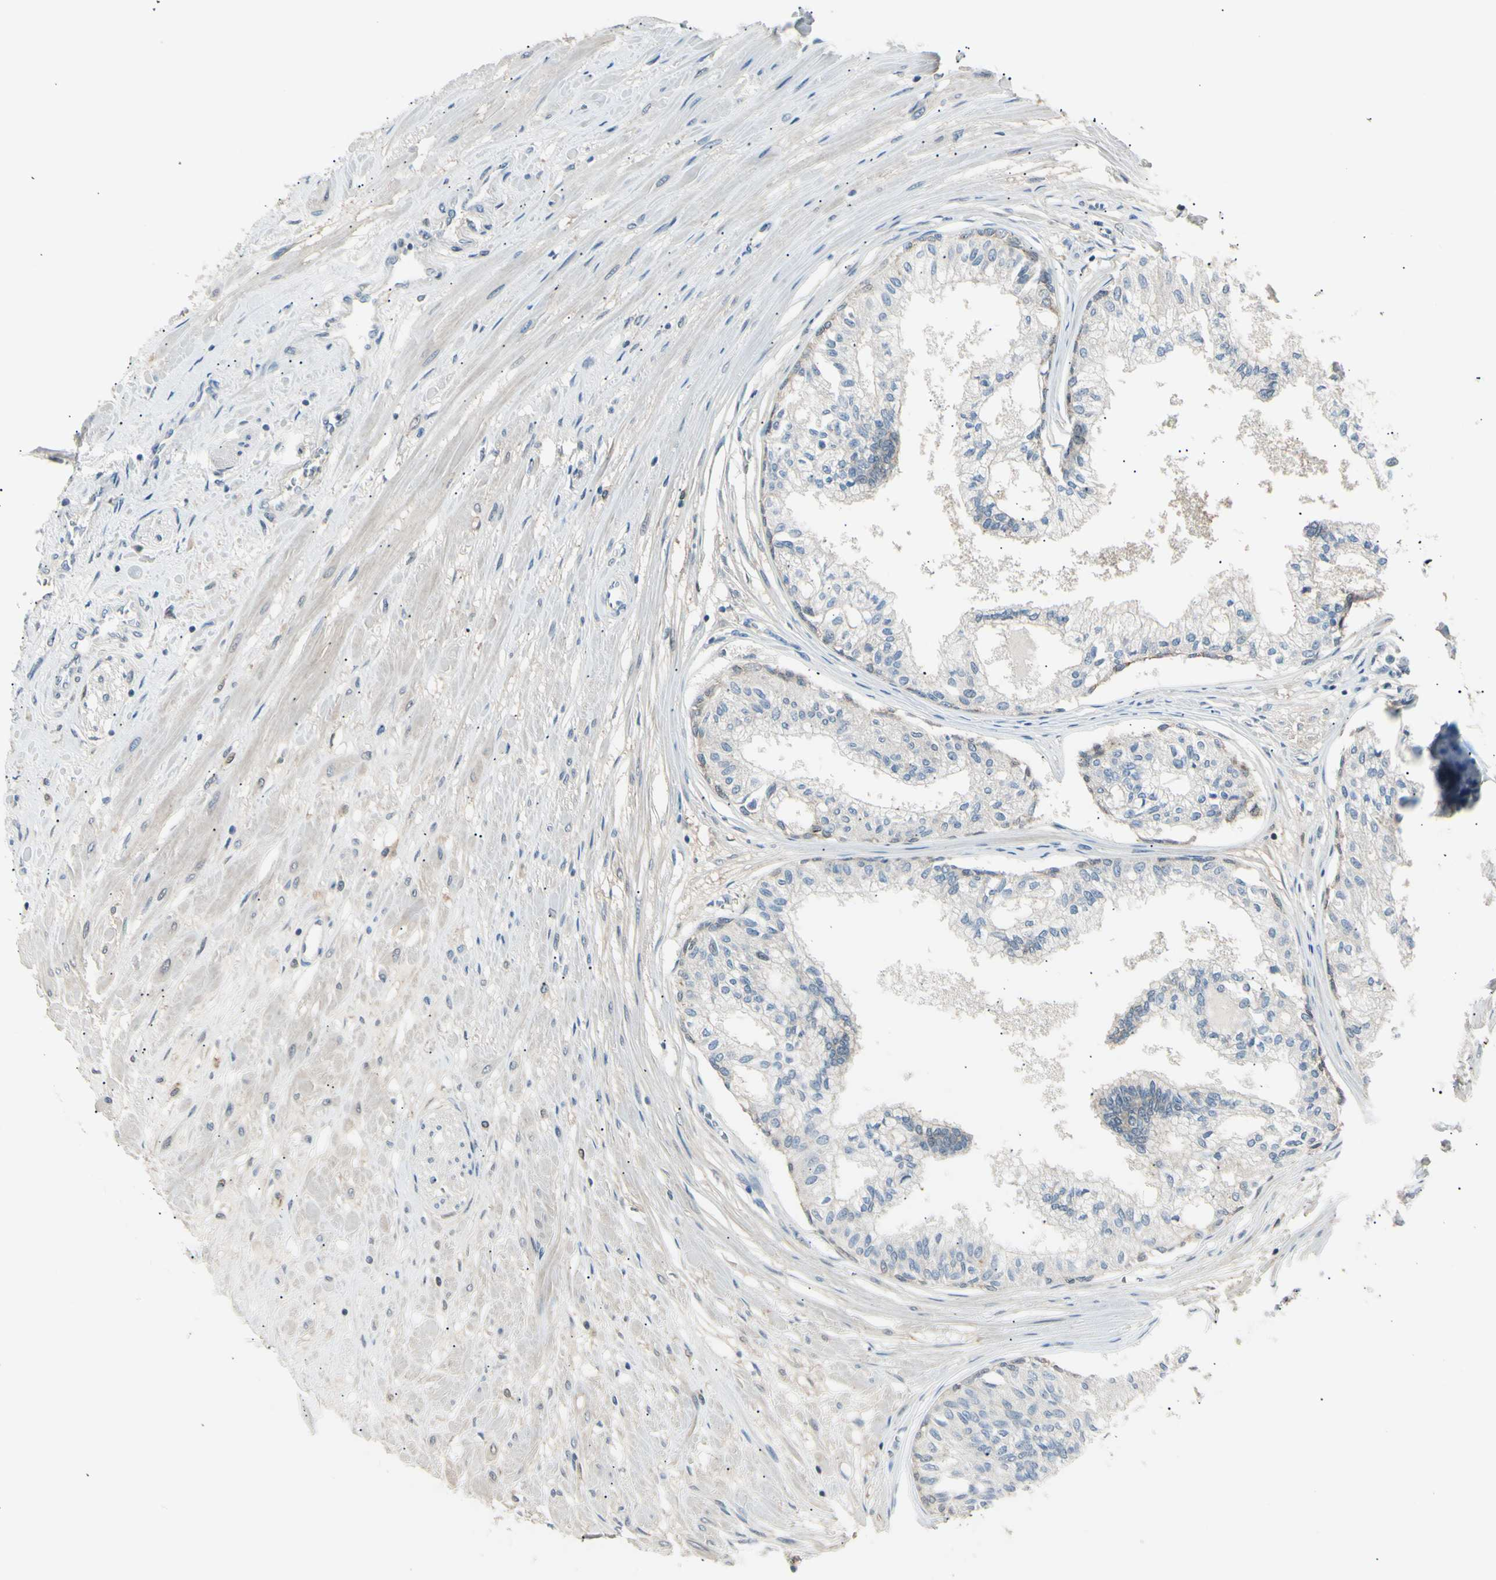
{"staining": {"intensity": "weak", "quantity": "<25%", "location": "cytoplasmic/membranous"}, "tissue": "prostate", "cell_type": "Glandular cells", "image_type": "normal", "snomed": [{"axis": "morphology", "description": "Normal tissue, NOS"}, {"axis": "topography", "description": "Prostate"}, {"axis": "topography", "description": "Seminal veicle"}], "caption": "The photomicrograph exhibits no staining of glandular cells in unremarkable prostate.", "gene": "LHPP", "patient": {"sex": "male", "age": 60}}